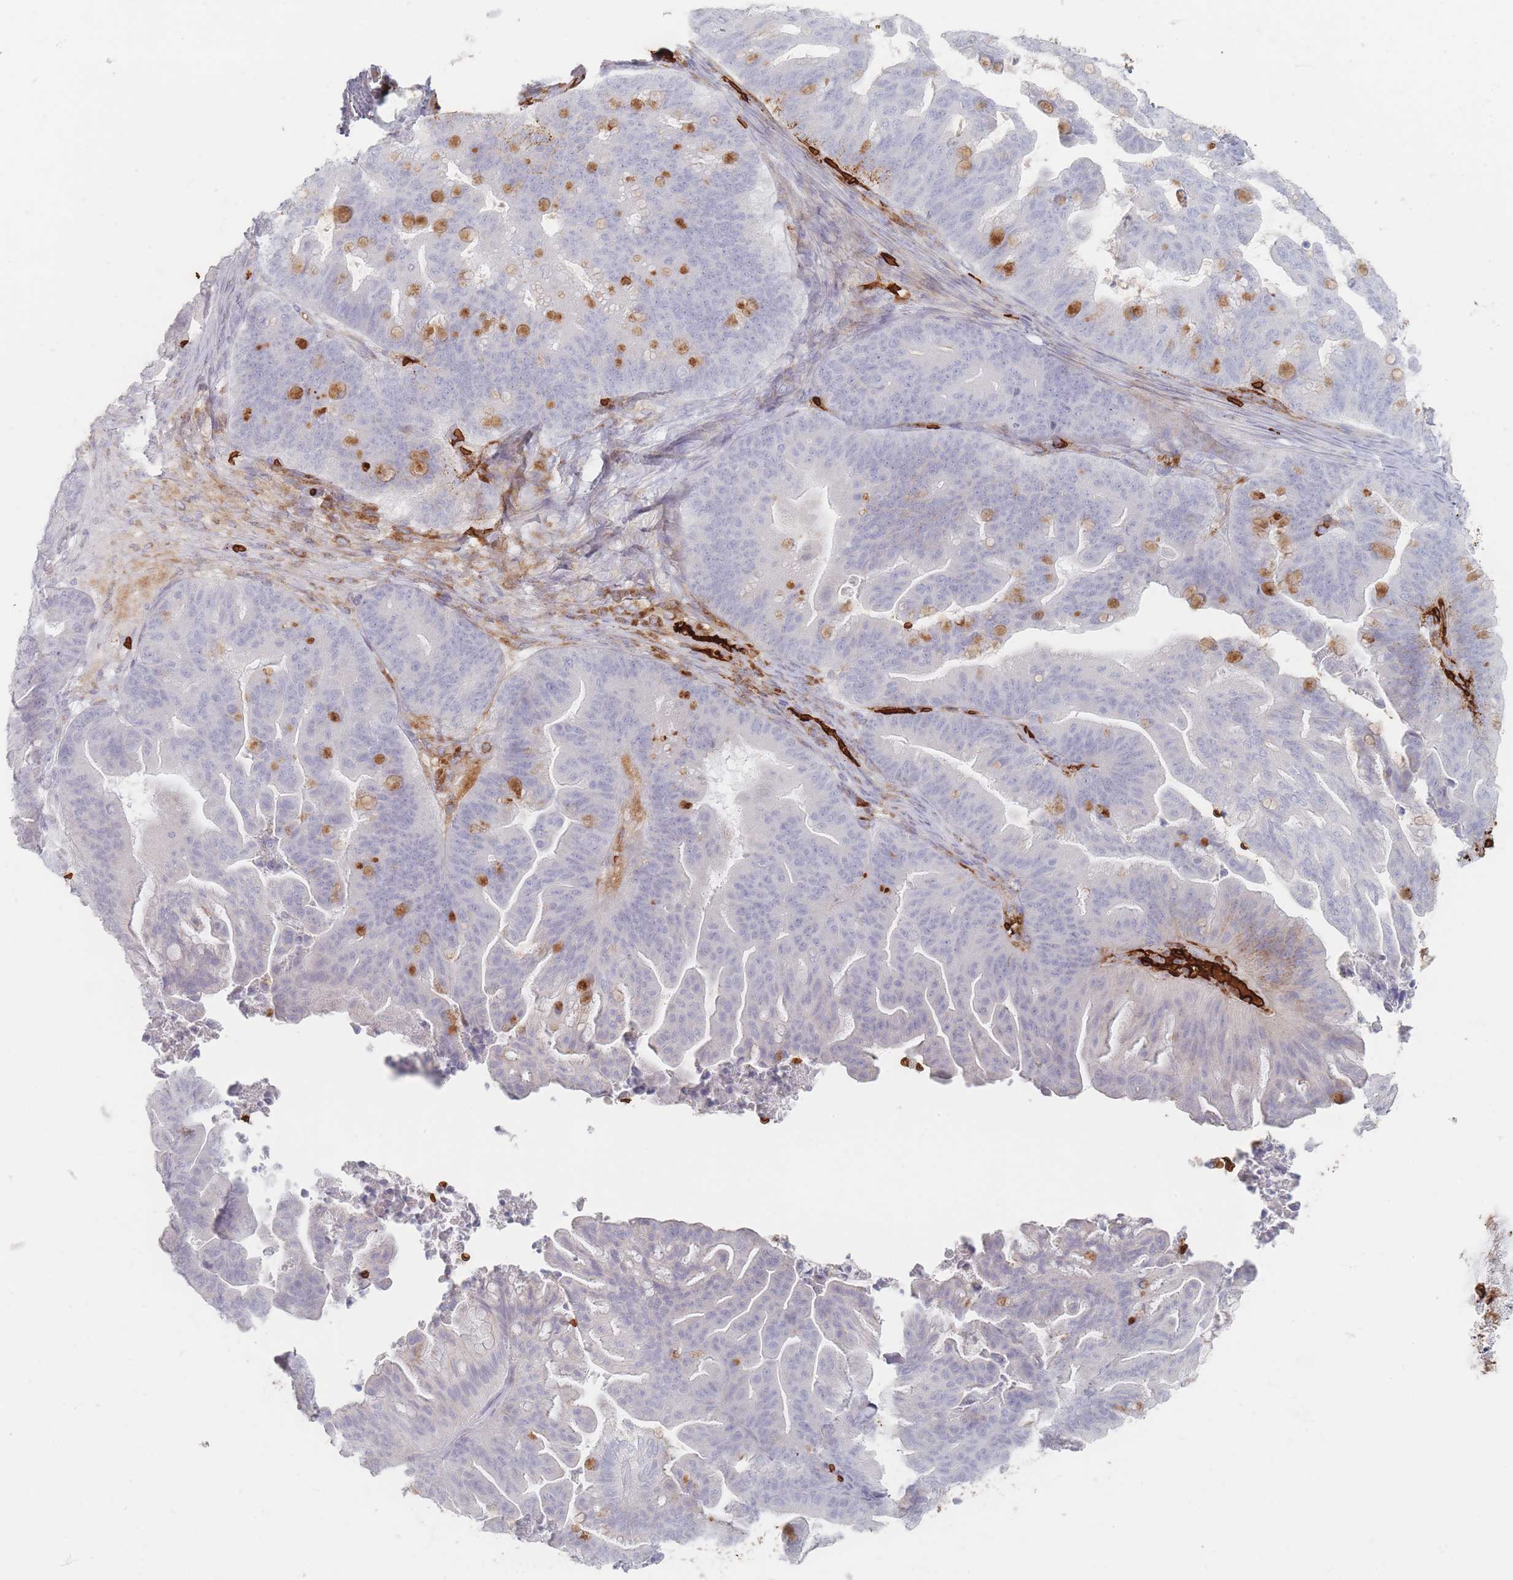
{"staining": {"intensity": "negative", "quantity": "none", "location": "none"}, "tissue": "ovarian cancer", "cell_type": "Tumor cells", "image_type": "cancer", "snomed": [{"axis": "morphology", "description": "Cystadenocarcinoma, mucinous, NOS"}, {"axis": "topography", "description": "Ovary"}], "caption": "A histopathology image of ovarian cancer stained for a protein displays no brown staining in tumor cells. (DAB IHC visualized using brightfield microscopy, high magnification).", "gene": "SLC2A6", "patient": {"sex": "female", "age": 67}}